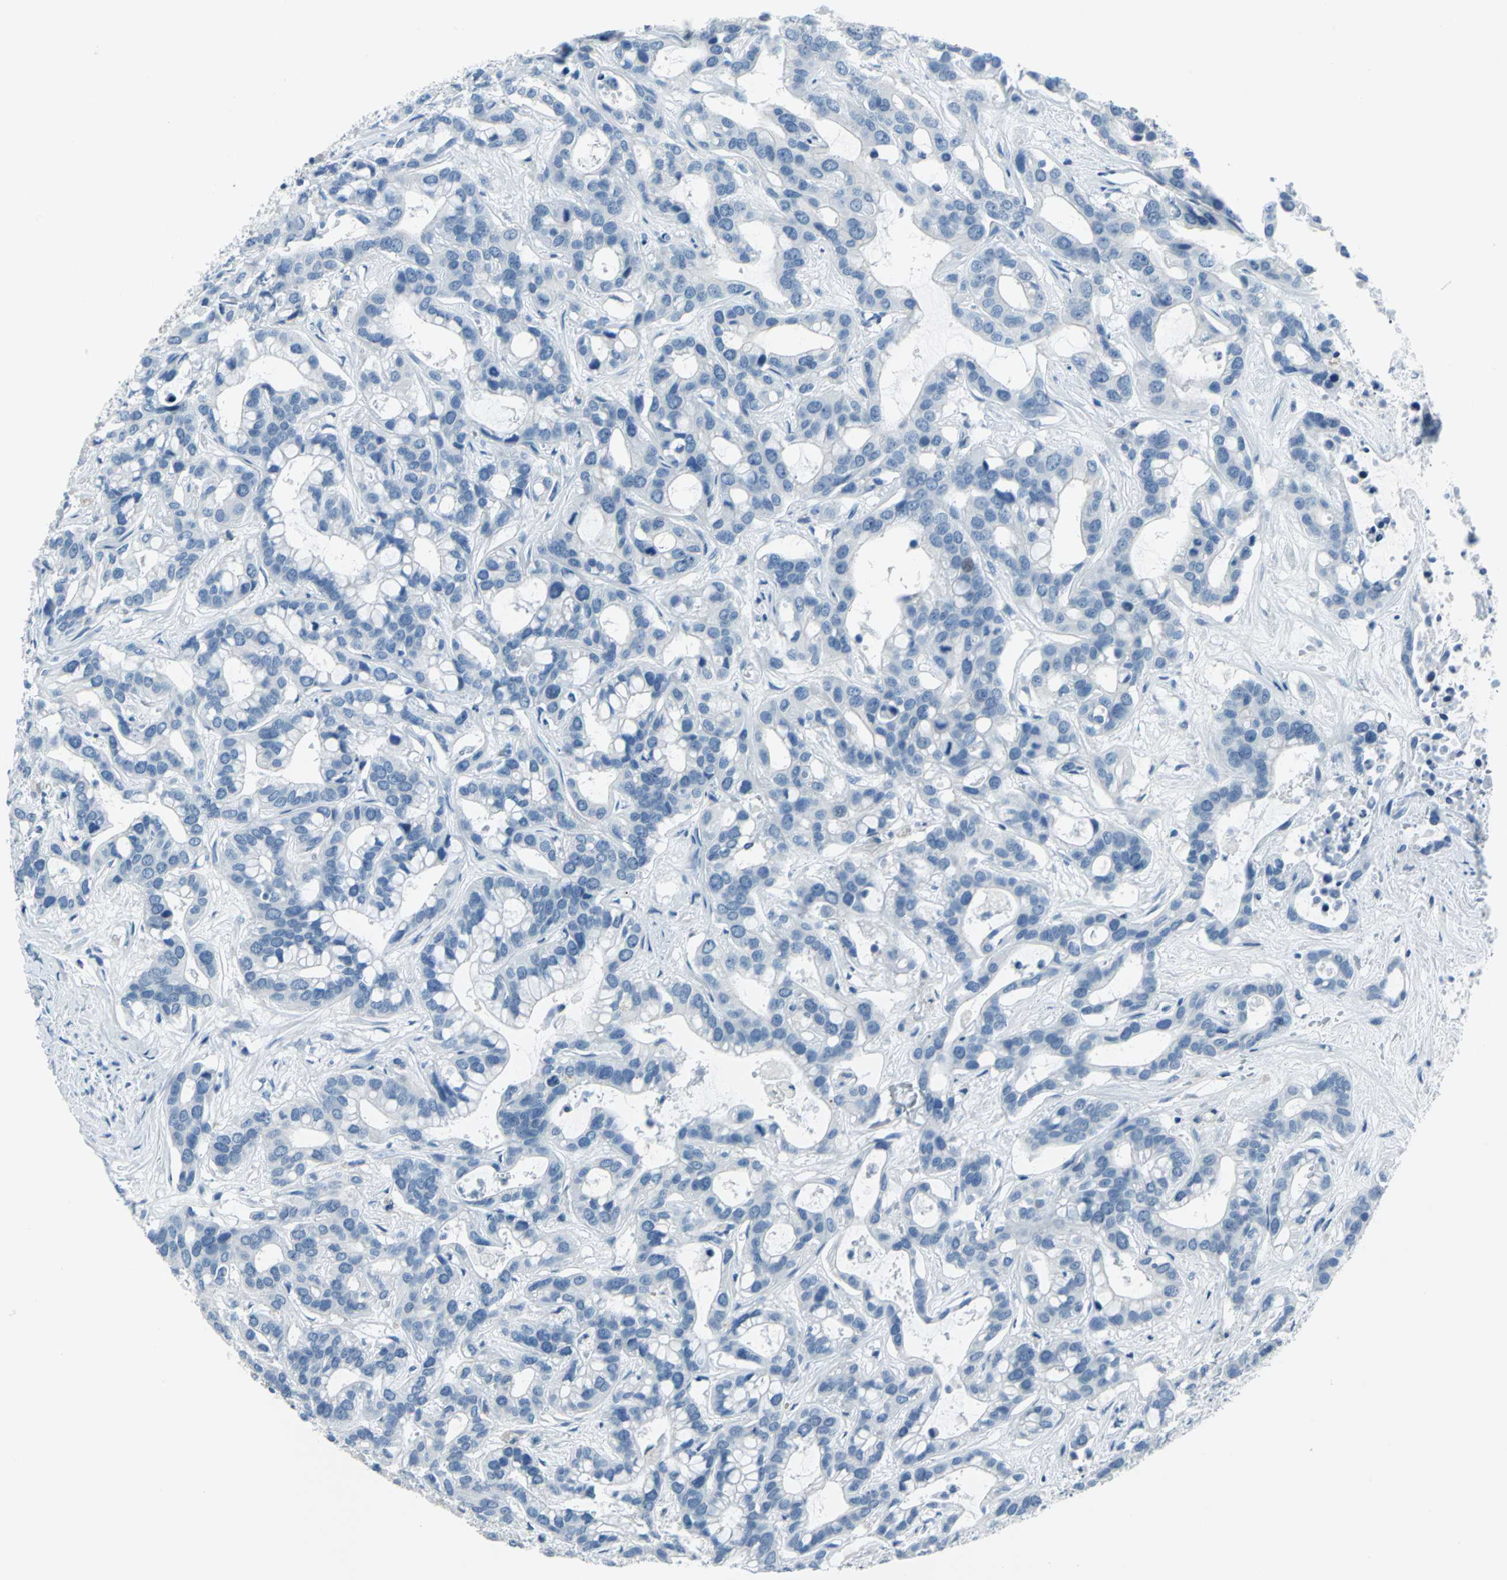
{"staining": {"intensity": "moderate", "quantity": "<25%", "location": "cytoplasmic/membranous"}, "tissue": "liver cancer", "cell_type": "Tumor cells", "image_type": "cancer", "snomed": [{"axis": "morphology", "description": "Cholangiocarcinoma"}, {"axis": "topography", "description": "Liver"}], "caption": "Tumor cells display low levels of moderate cytoplasmic/membranous staining in approximately <25% of cells in human liver cancer (cholangiocarcinoma).", "gene": "DNAI2", "patient": {"sex": "female", "age": 65}}